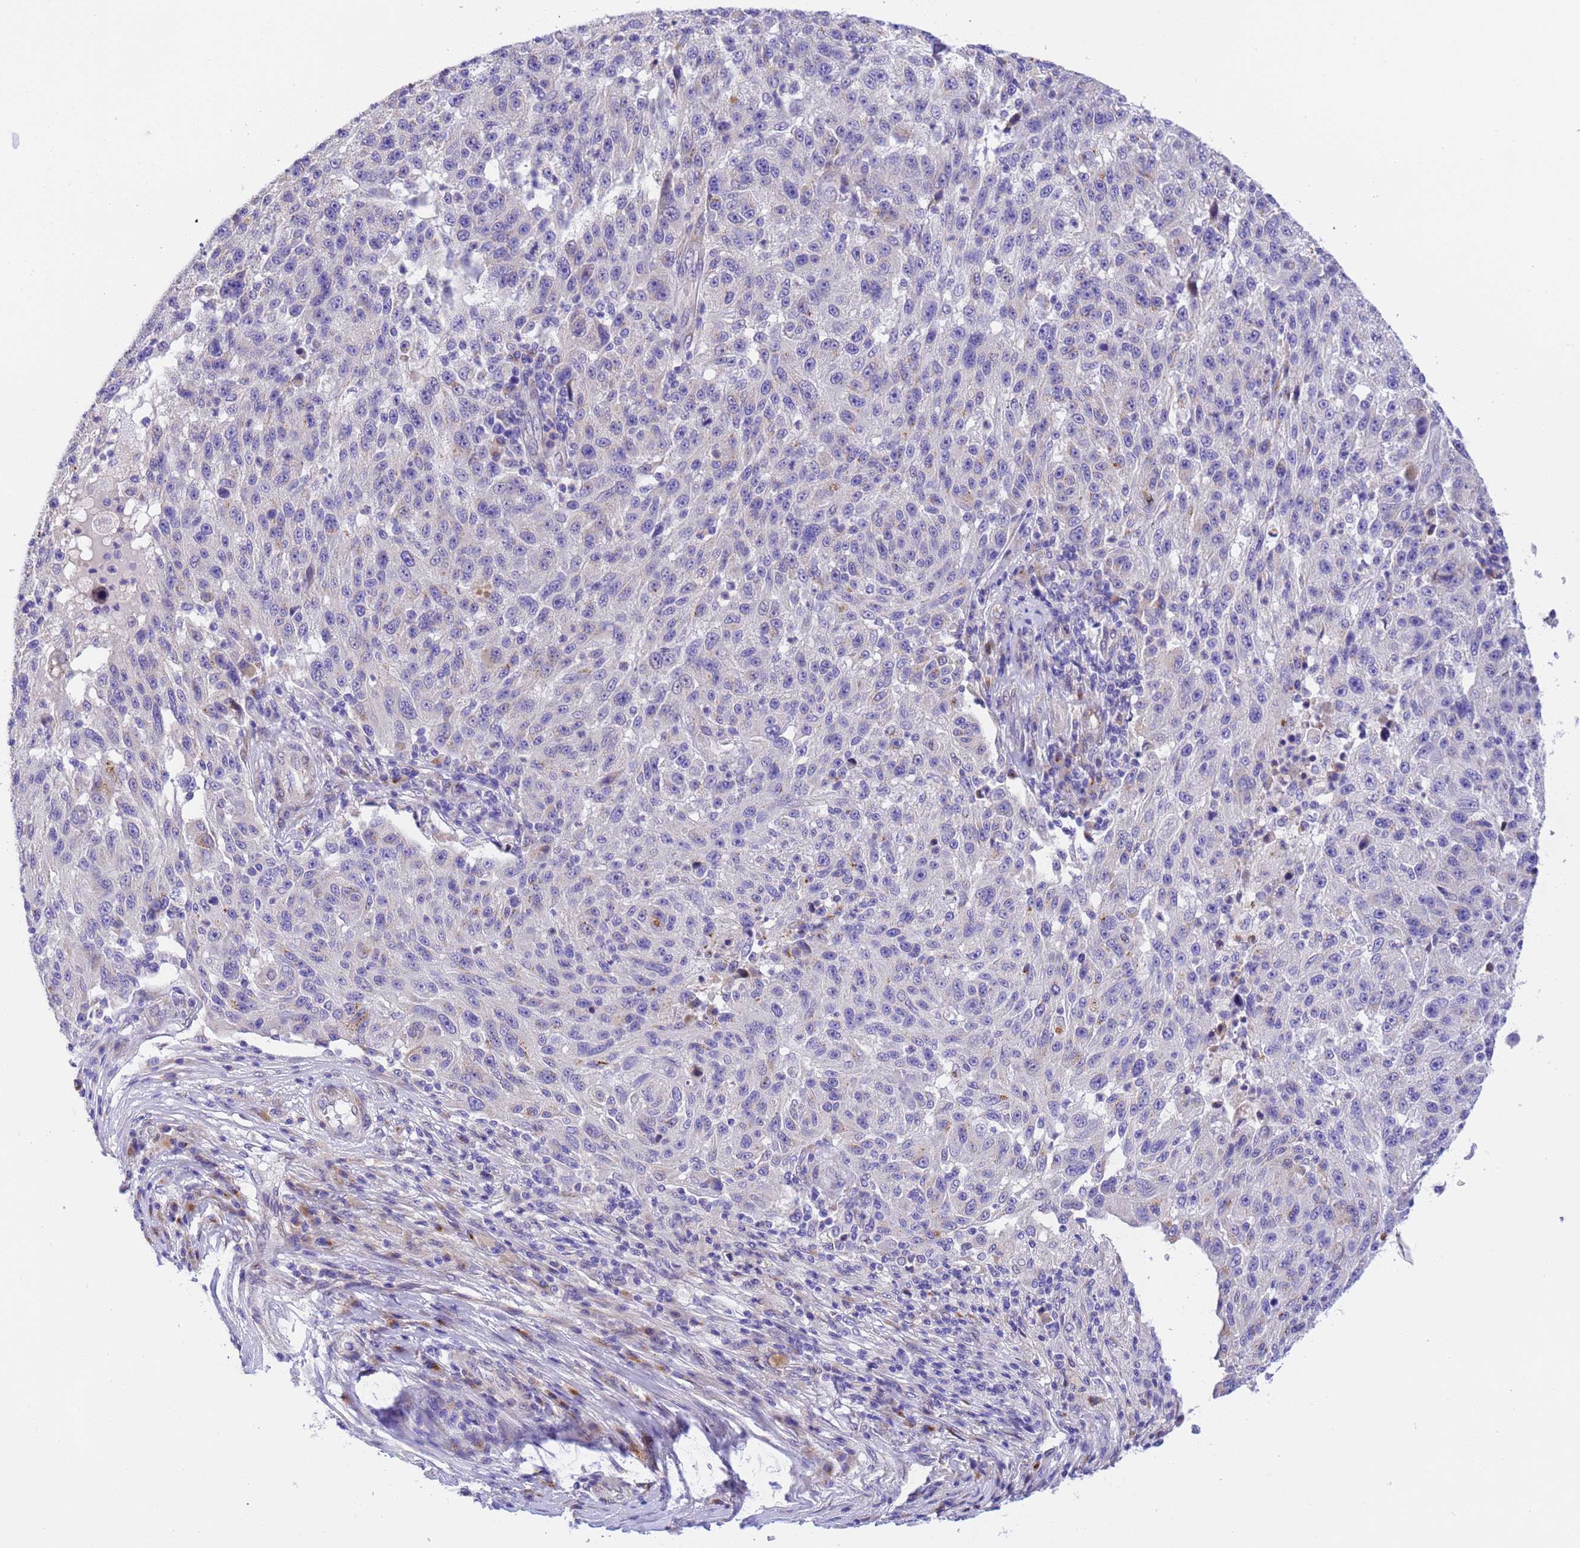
{"staining": {"intensity": "negative", "quantity": "none", "location": "none"}, "tissue": "melanoma", "cell_type": "Tumor cells", "image_type": "cancer", "snomed": [{"axis": "morphology", "description": "Malignant melanoma, NOS"}, {"axis": "topography", "description": "Skin"}], "caption": "Micrograph shows no significant protein staining in tumor cells of malignant melanoma.", "gene": "RHBDD3", "patient": {"sex": "male", "age": 53}}